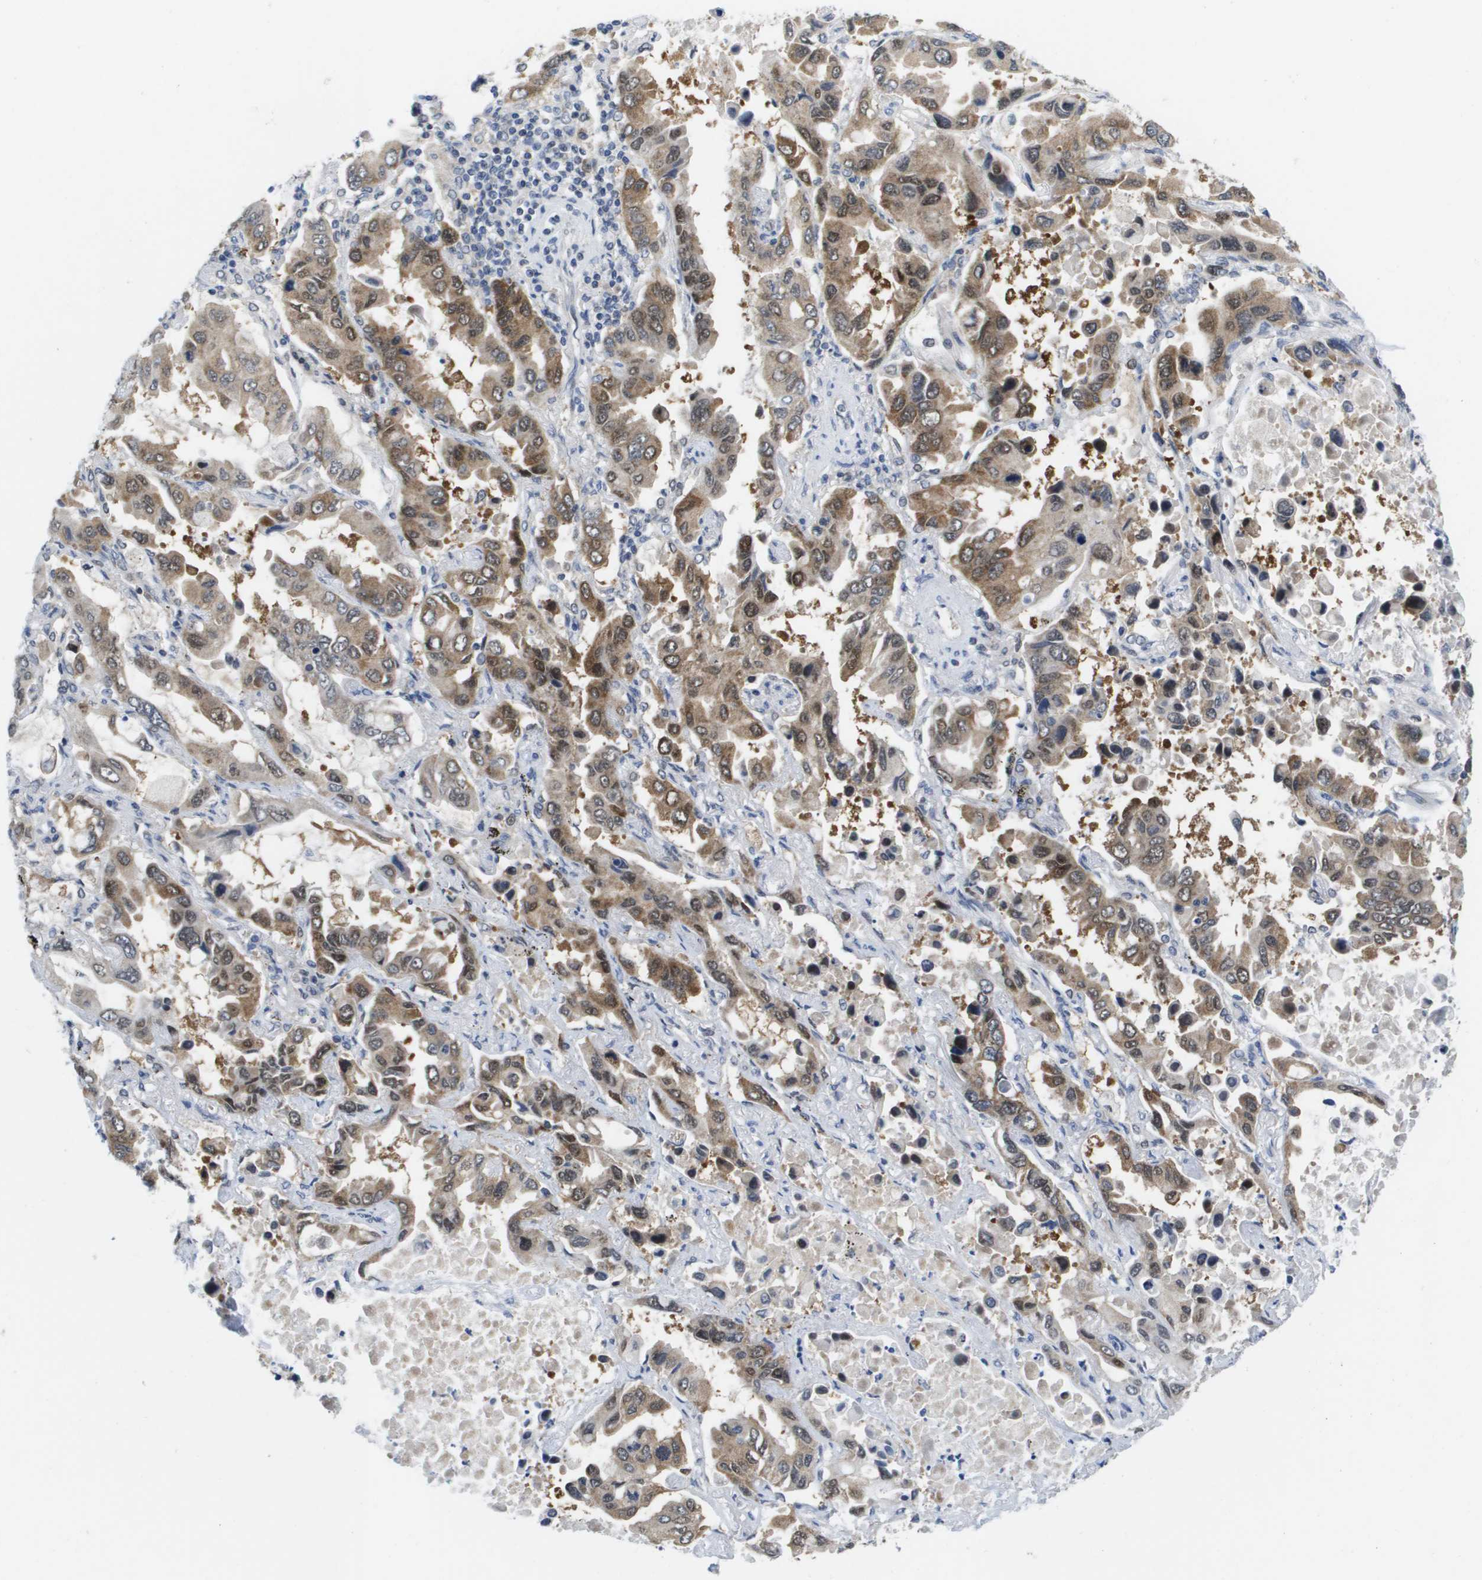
{"staining": {"intensity": "moderate", "quantity": ">75%", "location": "cytoplasmic/membranous"}, "tissue": "lung cancer", "cell_type": "Tumor cells", "image_type": "cancer", "snomed": [{"axis": "morphology", "description": "Adenocarcinoma, NOS"}, {"axis": "topography", "description": "Lung"}], "caption": "Lung adenocarcinoma stained with immunohistochemistry (IHC) reveals moderate cytoplasmic/membranous staining in approximately >75% of tumor cells.", "gene": "FKBP4", "patient": {"sex": "male", "age": 64}}